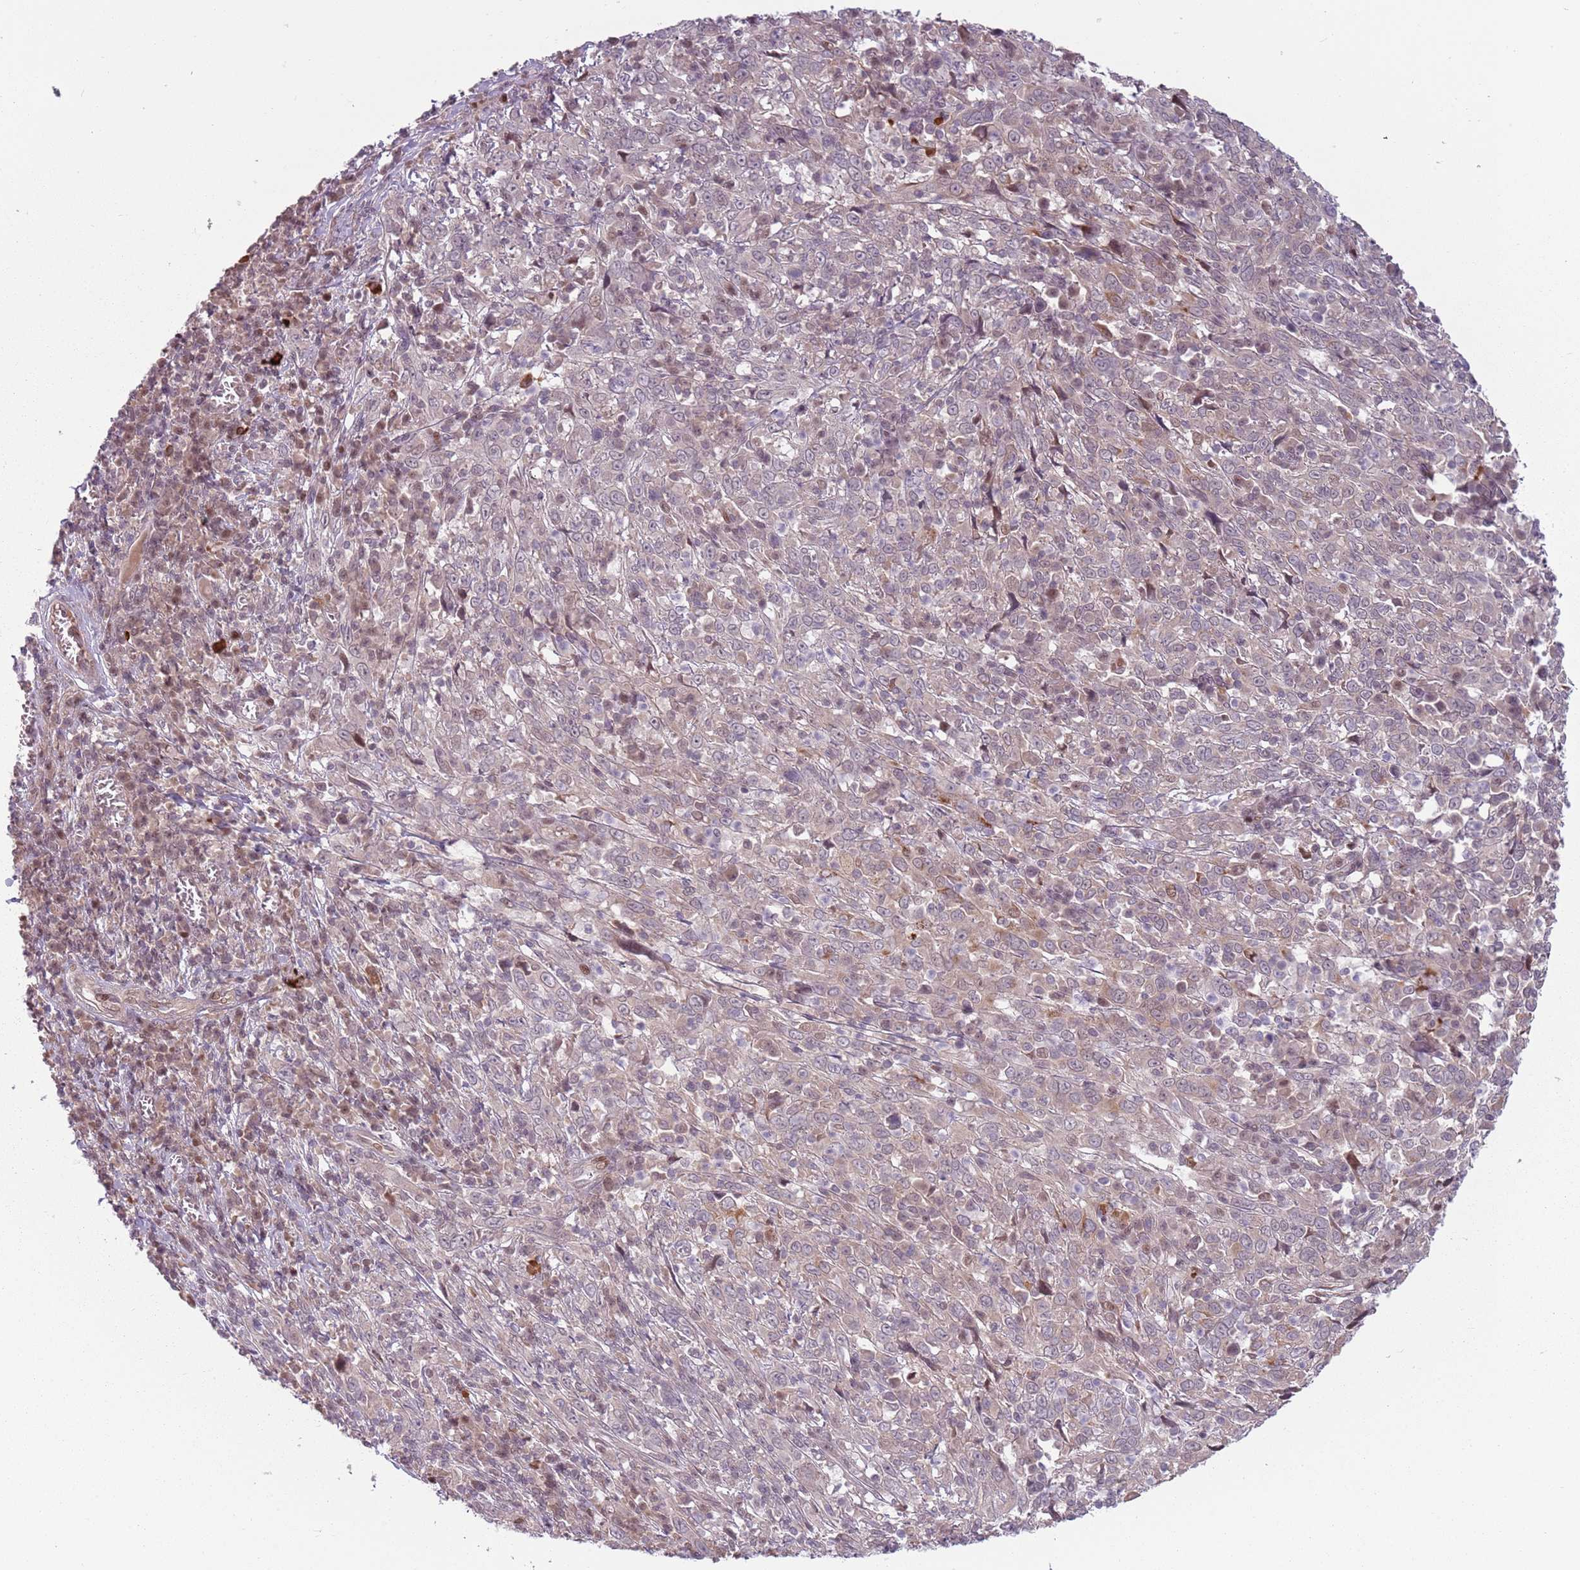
{"staining": {"intensity": "negative", "quantity": "none", "location": "none"}, "tissue": "cervical cancer", "cell_type": "Tumor cells", "image_type": "cancer", "snomed": [{"axis": "morphology", "description": "Squamous cell carcinoma, NOS"}, {"axis": "topography", "description": "Cervix"}], "caption": "High power microscopy image of an immunohistochemistry (IHC) histopathology image of cervical cancer (squamous cell carcinoma), revealing no significant expression in tumor cells.", "gene": "ADGRG1", "patient": {"sex": "female", "age": 46}}